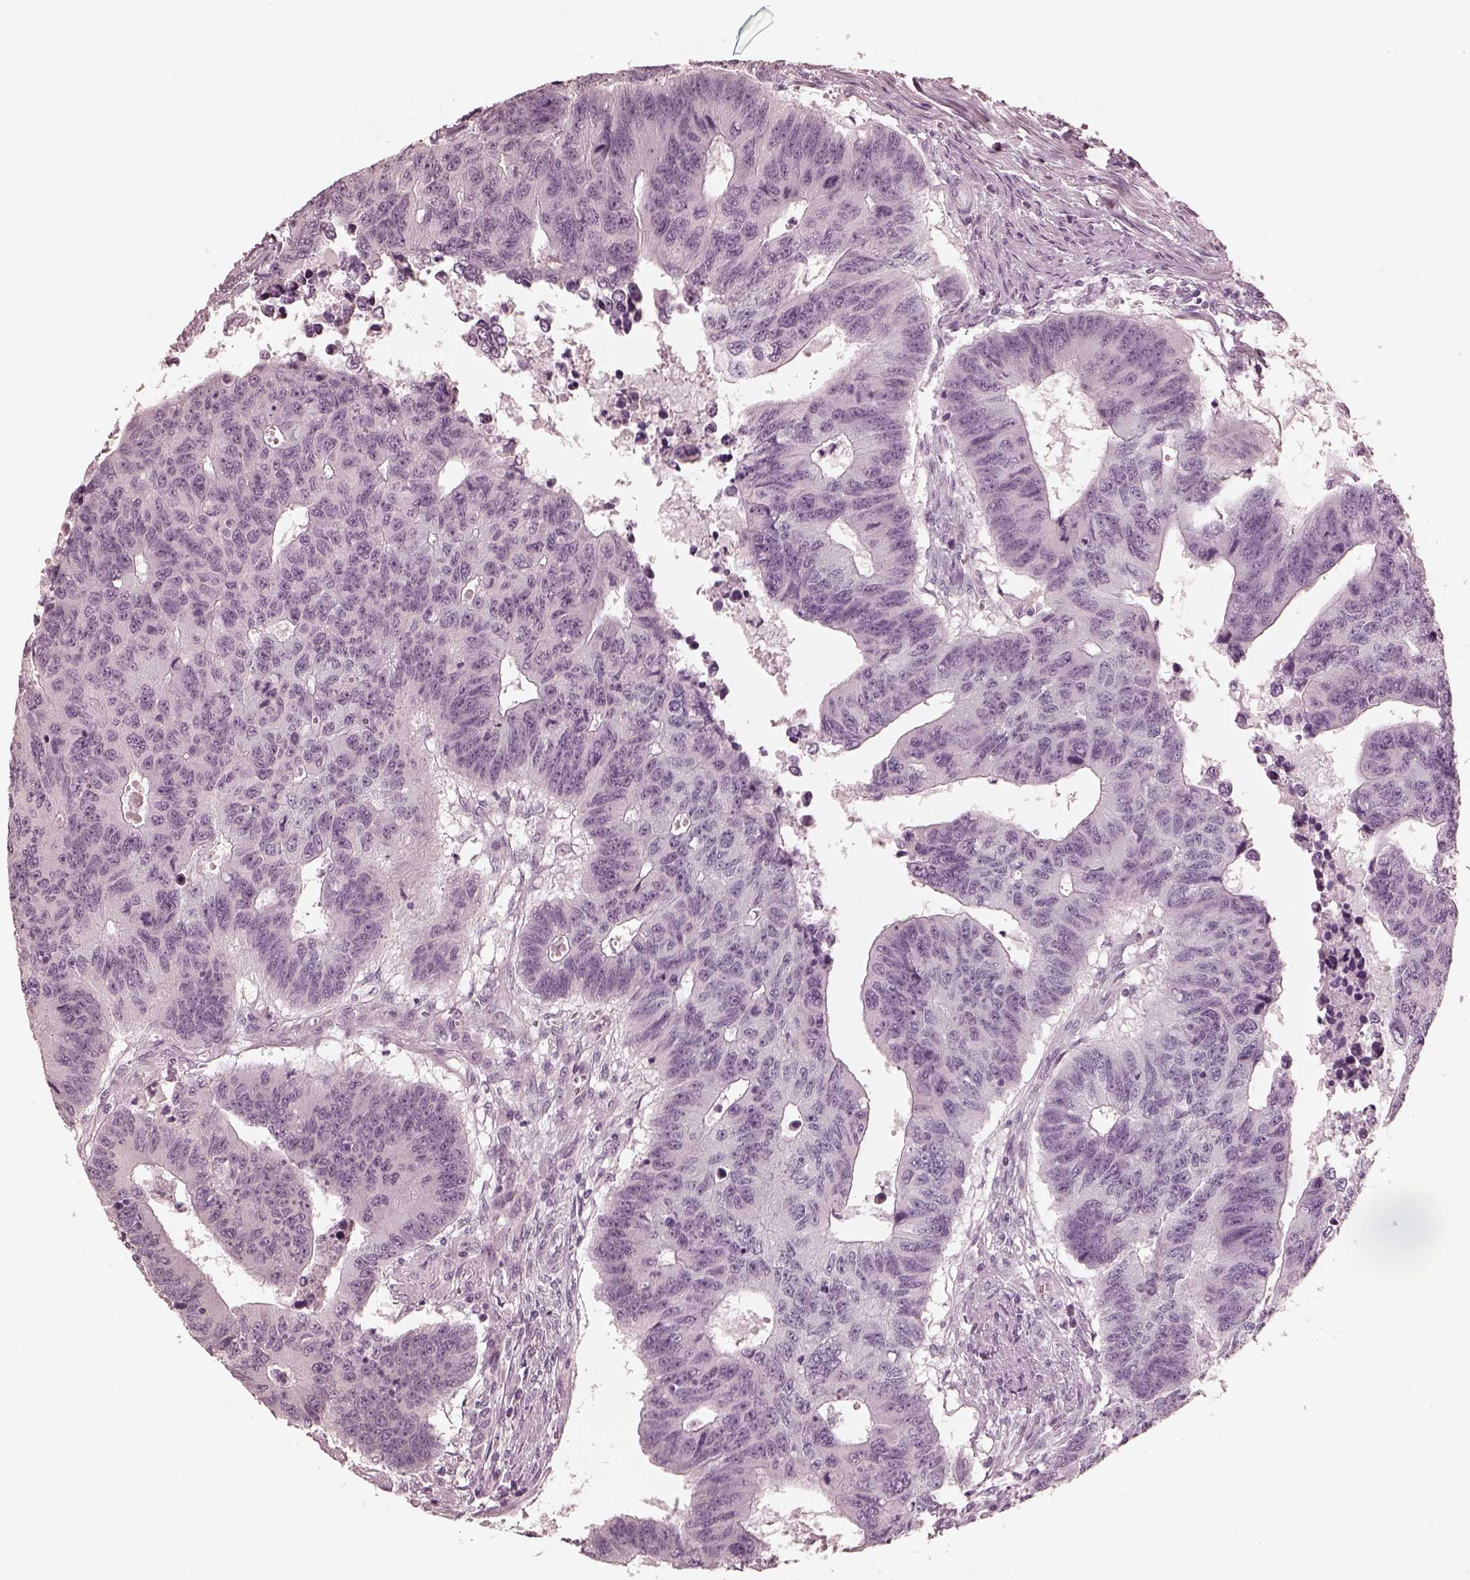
{"staining": {"intensity": "negative", "quantity": "none", "location": "none"}, "tissue": "colorectal cancer", "cell_type": "Tumor cells", "image_type": "cancer", "snomed": [{"axis": "morphology", "description": "Adenocarcinoma, NOS"}, {"axis": "topography", "description": "Rectum"}], "caption": "A photomicrograph of human colorectal cancer is negative for staining in tumor cells.", "gene": "CALR3", "patient": {"sex": "female", "age": 85}}